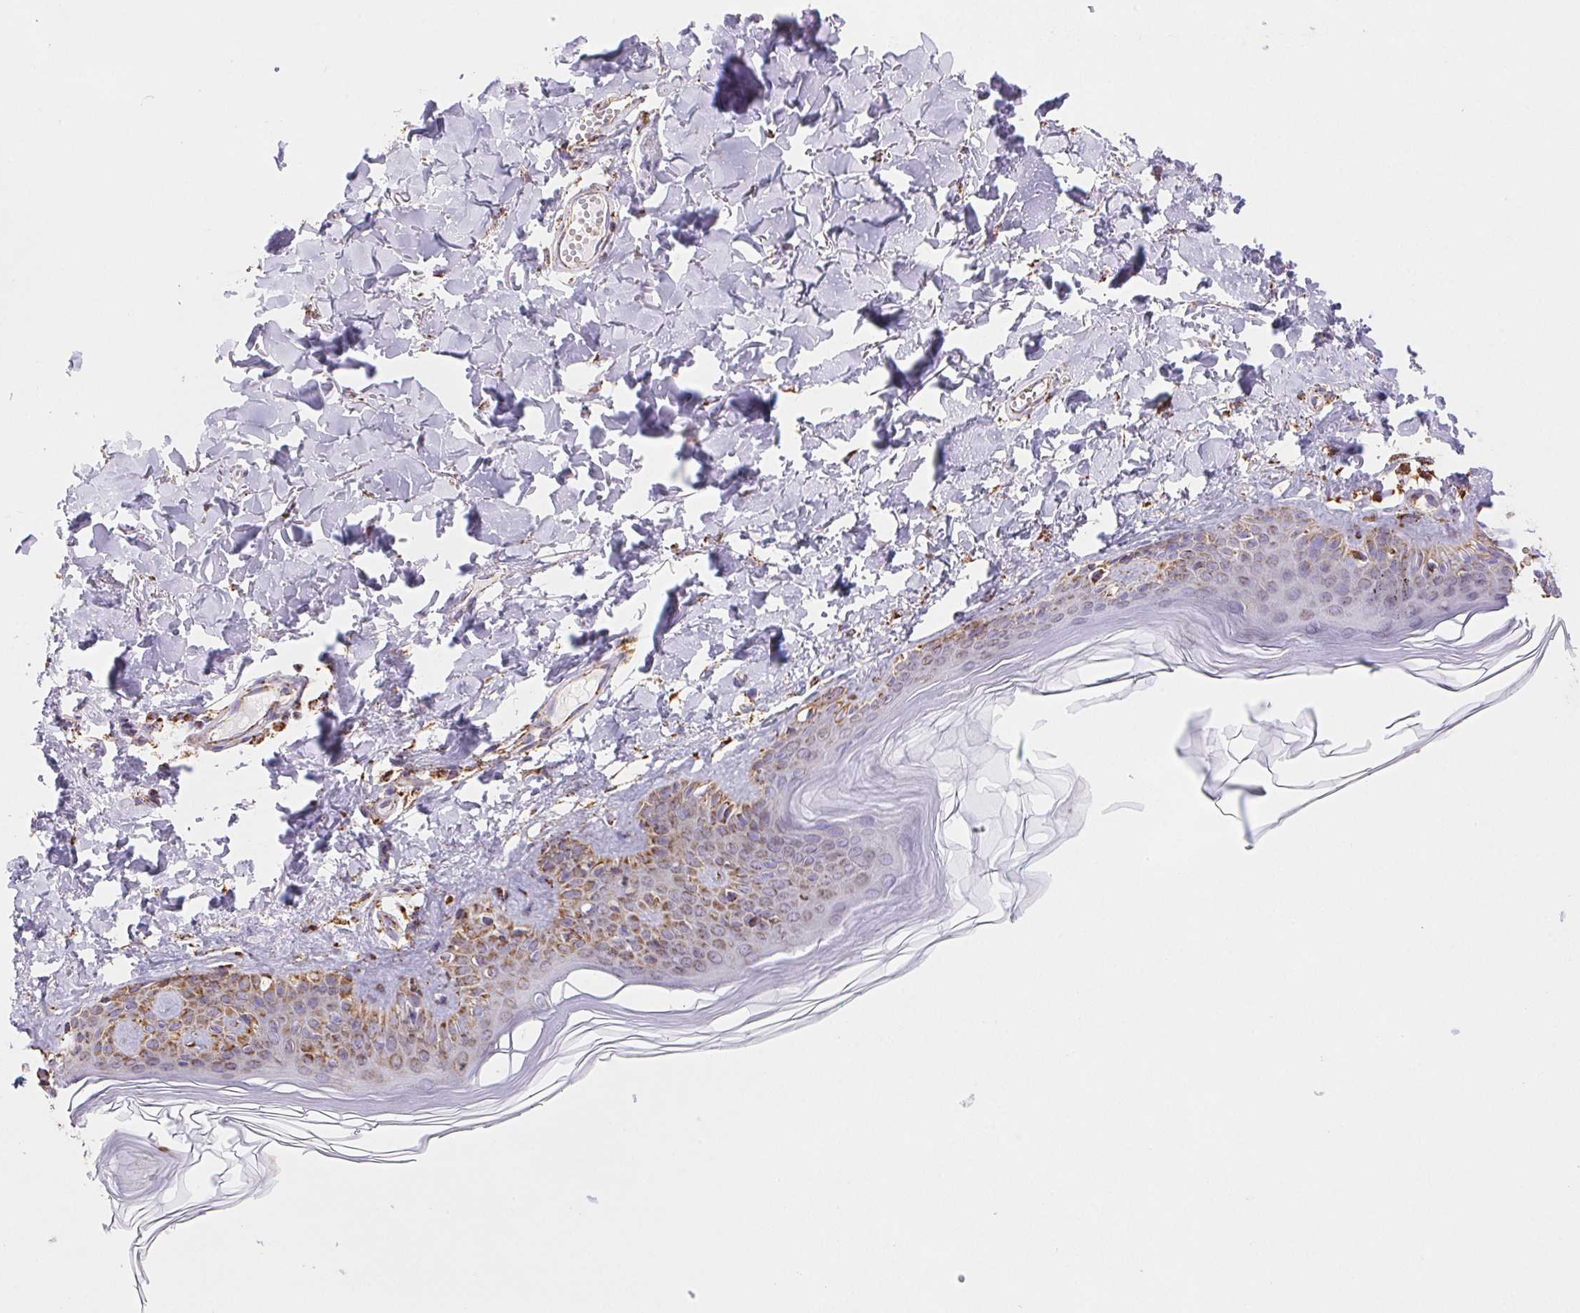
{"staining": {"intensity": "negative", "quantity": "none", "location": "none"}, "tissue": "skin", "cell_type": "Fibroblasts", "image_type": "normal", "snomed": [{"axis": "morphology", "description": "Normal tissue, NOS"}, {"axis": "topography", "description": "Skin"}, {"axis": "topography", "description": "Peripheral nerve tissue"}], "caption": "Immunohistochemical staining of unremarkable human skin reveals no significant staining in fibroblasts.", "gene": "NIPSNAP2", "patient": {"sex": "female", "age": 45}}